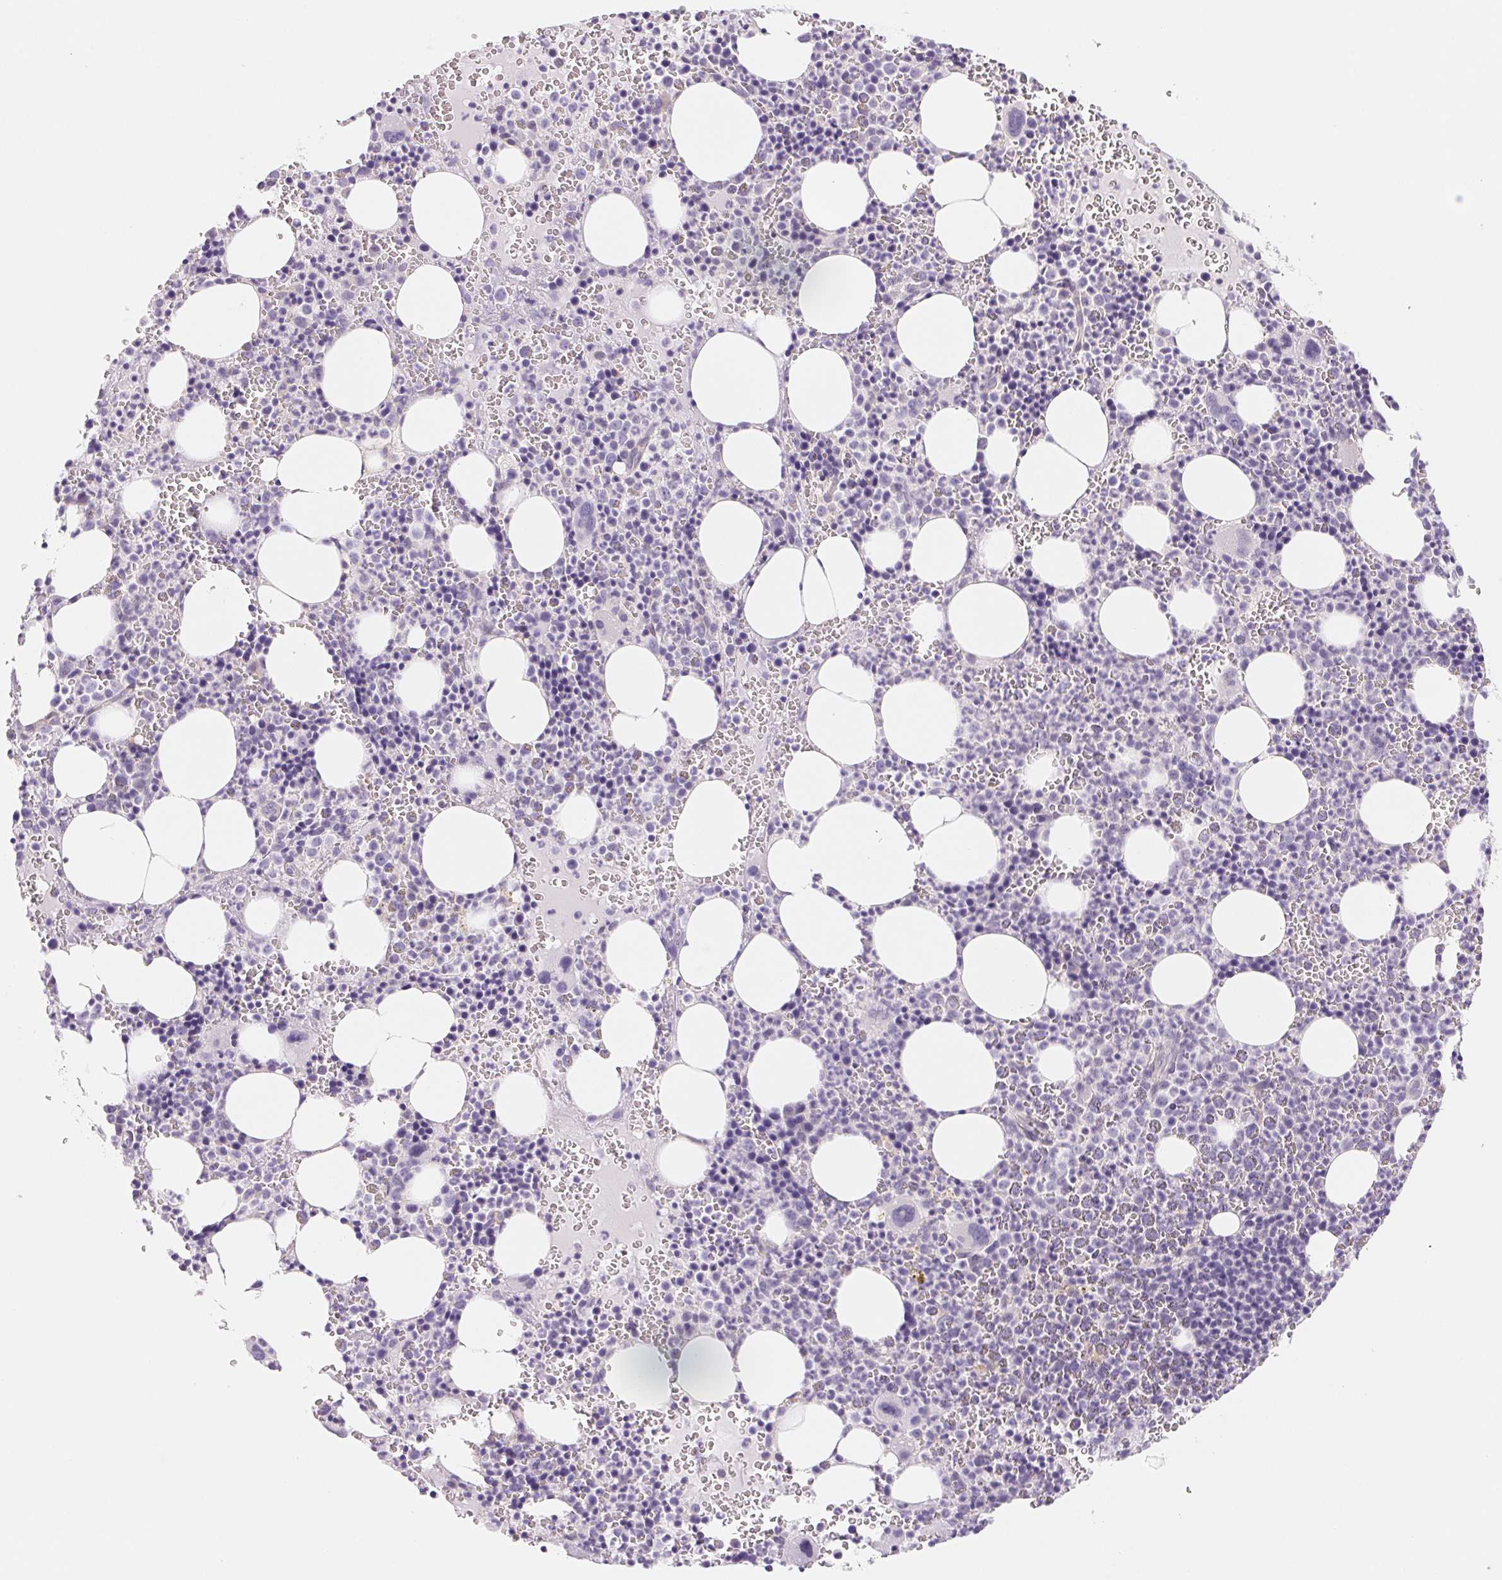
{"staining": {"intensity": "negative", "quantity": "none", "location": "none"}, "tissue": "bone marrow", "cell_type": "Hematopoietic cells", "image_type": "normal", "snomed": [{"axis": "morphology", "description": "Normal tissue, NOS"}, {"axis": "topography", "description": "Bone marrow"}], "caption": "This is an immunohistochemistry (IHC) micrograph of normal bone marrow. There is no positivity in hematopoietic cells.", "gene": "CTNND2", "patient": {"sex": "male", "age": 63}}